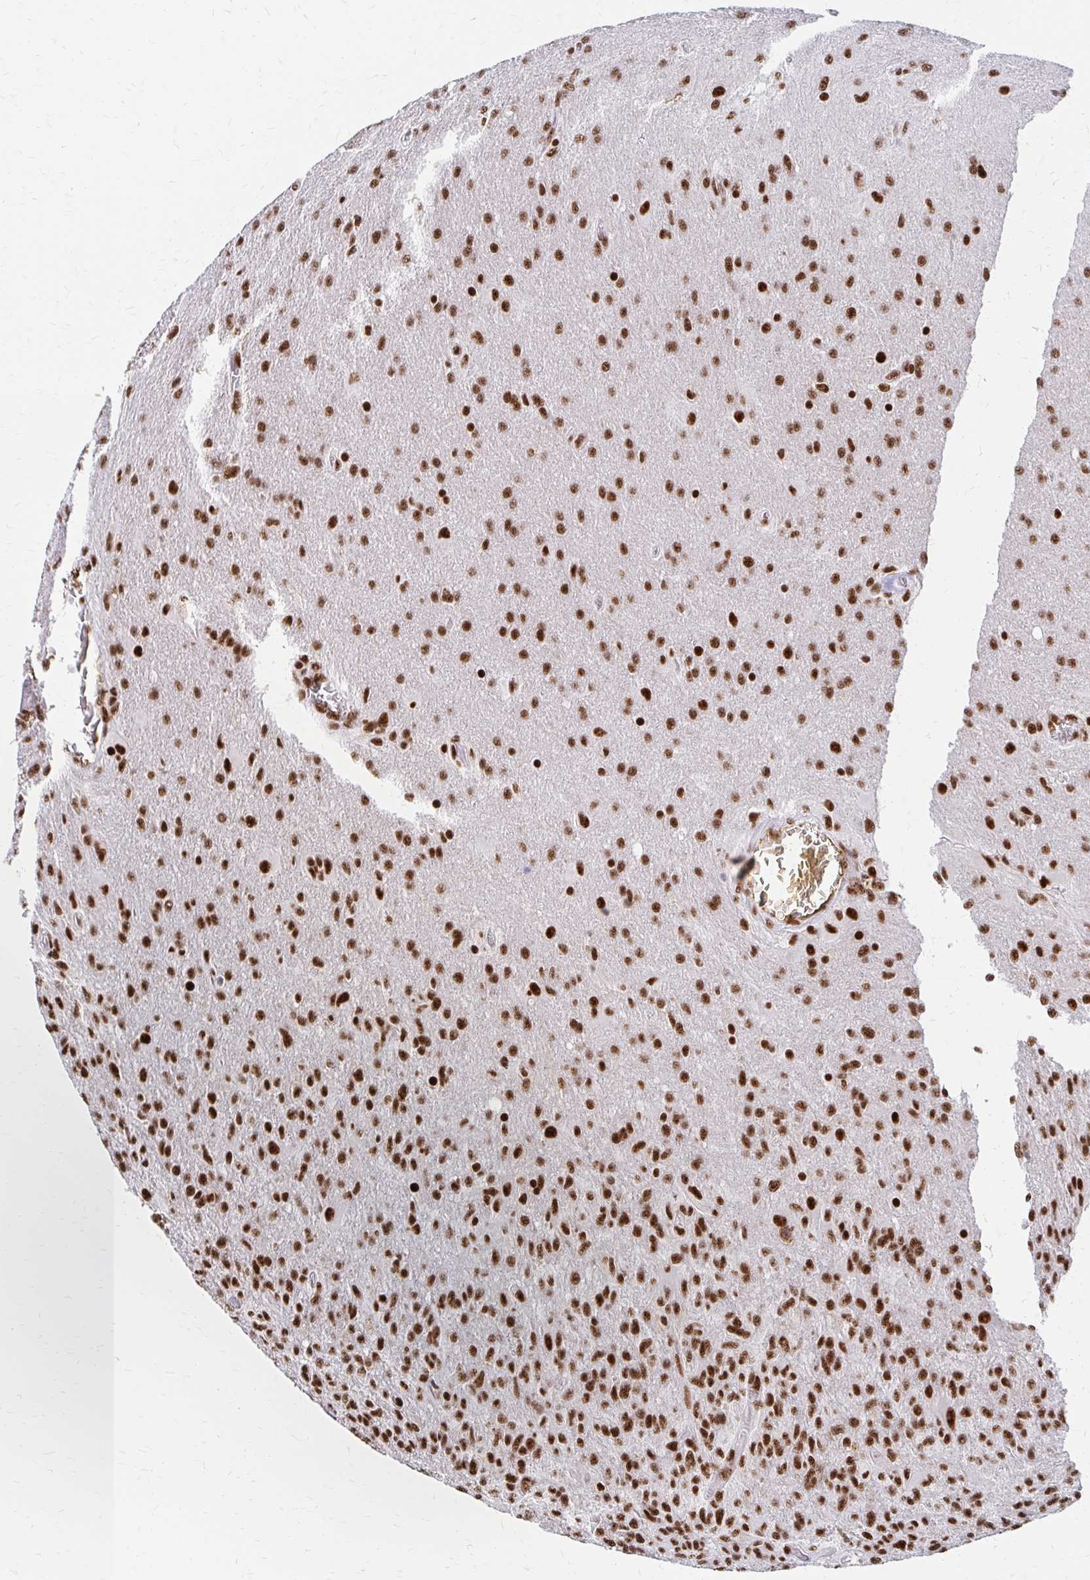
{"staining": {"intensity": "strong", "quantity": ">75%", "location": "nuclear"}, "tissue": "glioma", "cell_type": "Tumor cells", "image_type": "cancer", "snomed": [{"axis": "morphology", "description": "Glioma, malignant, High grade"}, {"axis": "topography", "description": "Brain"}], "caption": "Immunohistochemical staining of glioma exhibits high levels of strong nuclear expression in approximately >75% of tumor cells.", "gene": "CNKSR3", "patient": {"sex": "male", "age": 61}}